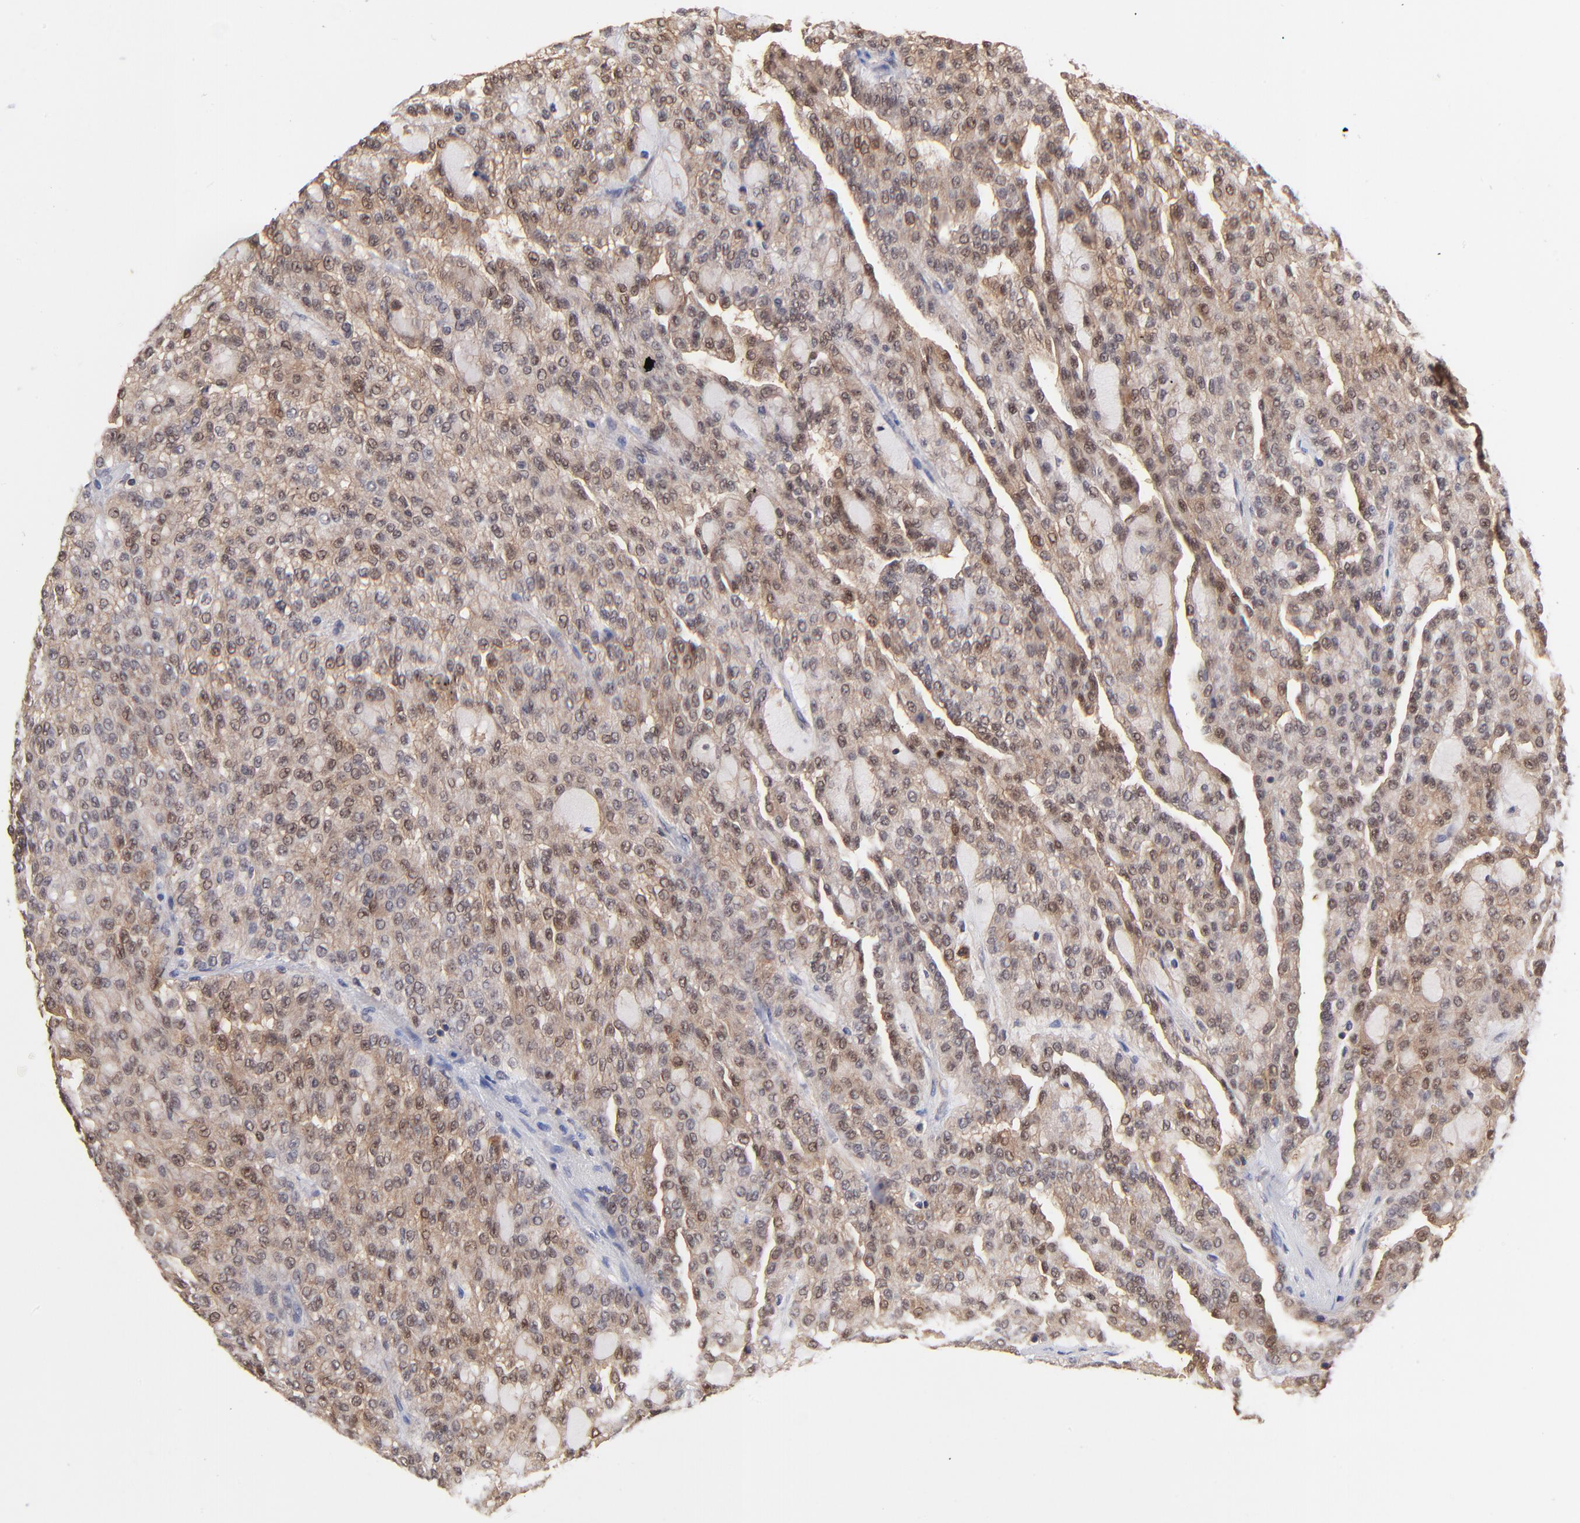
{"staining": {"intensity": "moderate", "quantity": "25%-75%", "location": "cytoplasmic/membranous,nuclear"}, "tissue": "renal cancer", "cell_type": "Tumor cells", "image_type": "cancer", "snomed": [{"axis": "morphology", "description": "Adenocarcinoma, NOS"}, {"axis": "topography", "description": "Kidney"}], "caption": "This histopathology image reveals immunohistochemistry staining of human adenocarcinoma (renal), with medium moderate cytoplasmic/membranous and nuclear positivity in about 25%-75% of tumor cells.", "gene": "DCTPP1", "patient": {"sex": "male", "age": 63}}